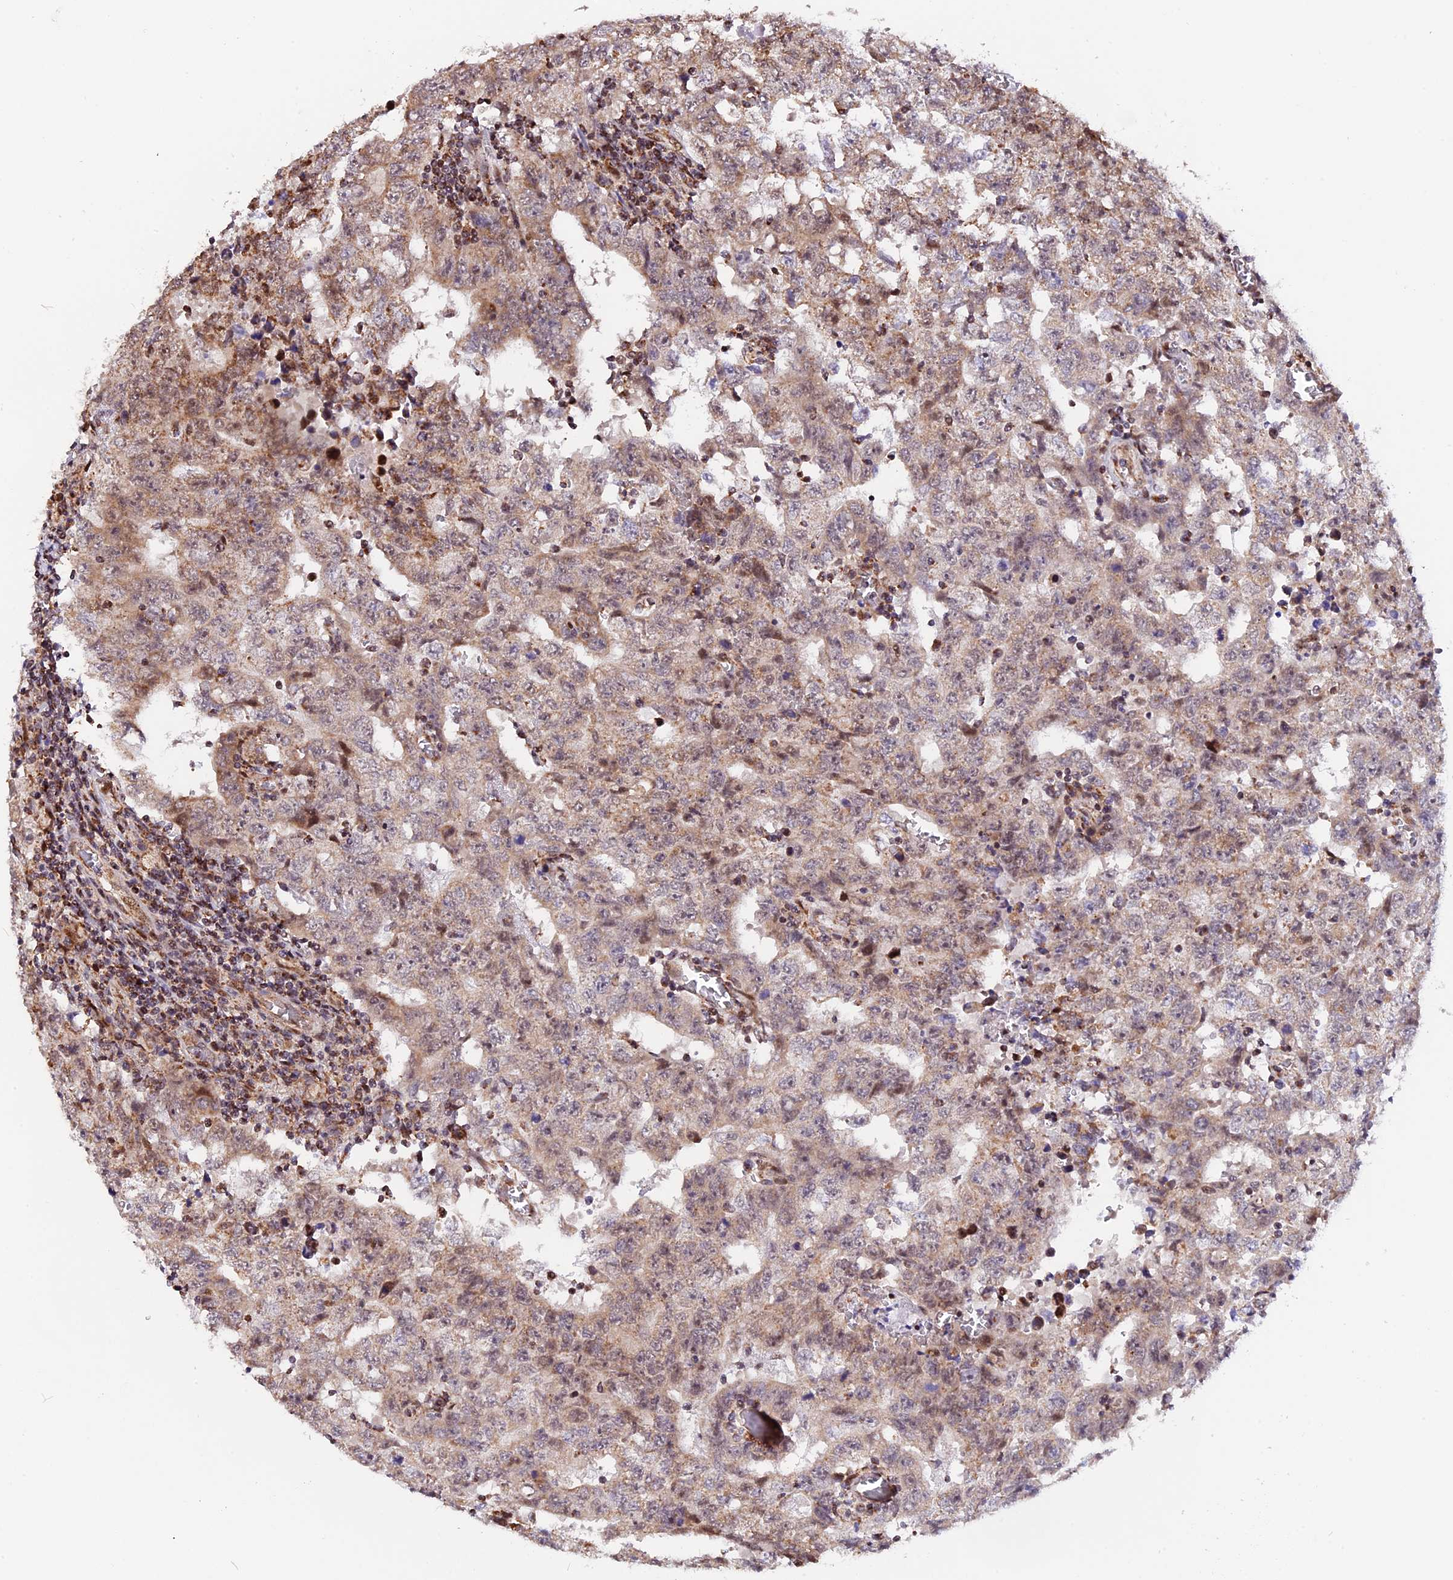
{"staining": {"intensity": "moderate", "quantity": "25%-75%", "location": "cytoplasmic/membranous"}, "tissue": "testis cancer", "cell_type": "Tumor cells", "image_type": "cancer", "snomed": [{"axis": "morphology", "description": "Carcinoma, Embryonal, NOS"}, {"axis": "topography", "description": "Testis"}], "caption": "The immunohistochemical stain highlights moderate cytoplasmic/membranous positivity in tumor cells of testis cancer (embryonal carcinoma) tissue.", "gene": "FAM174C", "patient": {"sex": "male", "age": 26}}